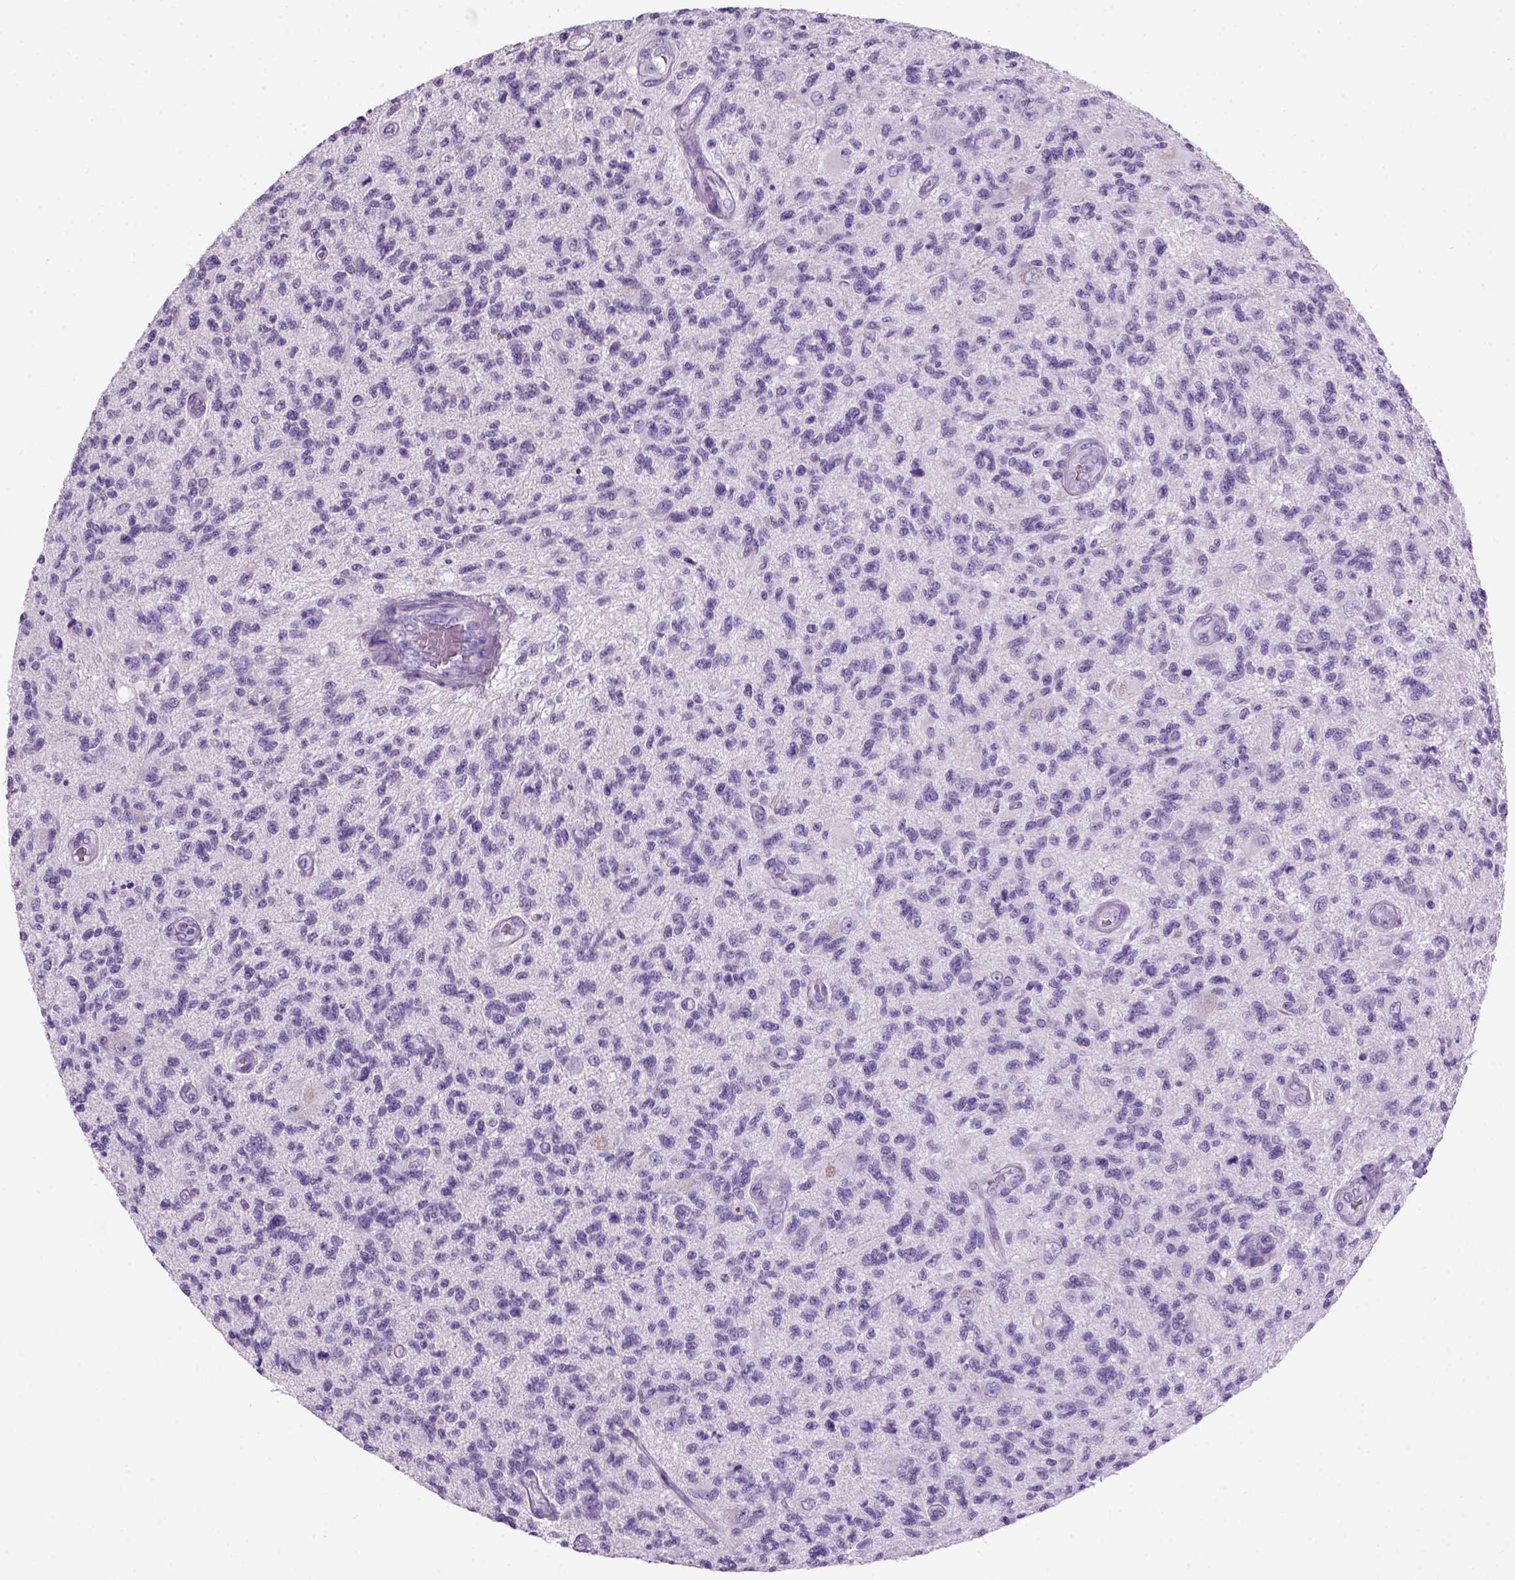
{"staining": {"intensity": "negative", "quantity": "none", "location": "none"}, "tissue": "glioma", "cell_type": "Tumor cells", "image_type": "cancer", "snomed": [{"axis": "morphology", "description": "Glioma, malignant, High grade"}, {"axis": "topography", "description": "Brain"}], "caption": "Immunohistochemical staining of malignant high-grade glioma reveals no significant expression in tumor cells.", "gene": "MZB1", "patient": {"sex": "male", "age": 56}}